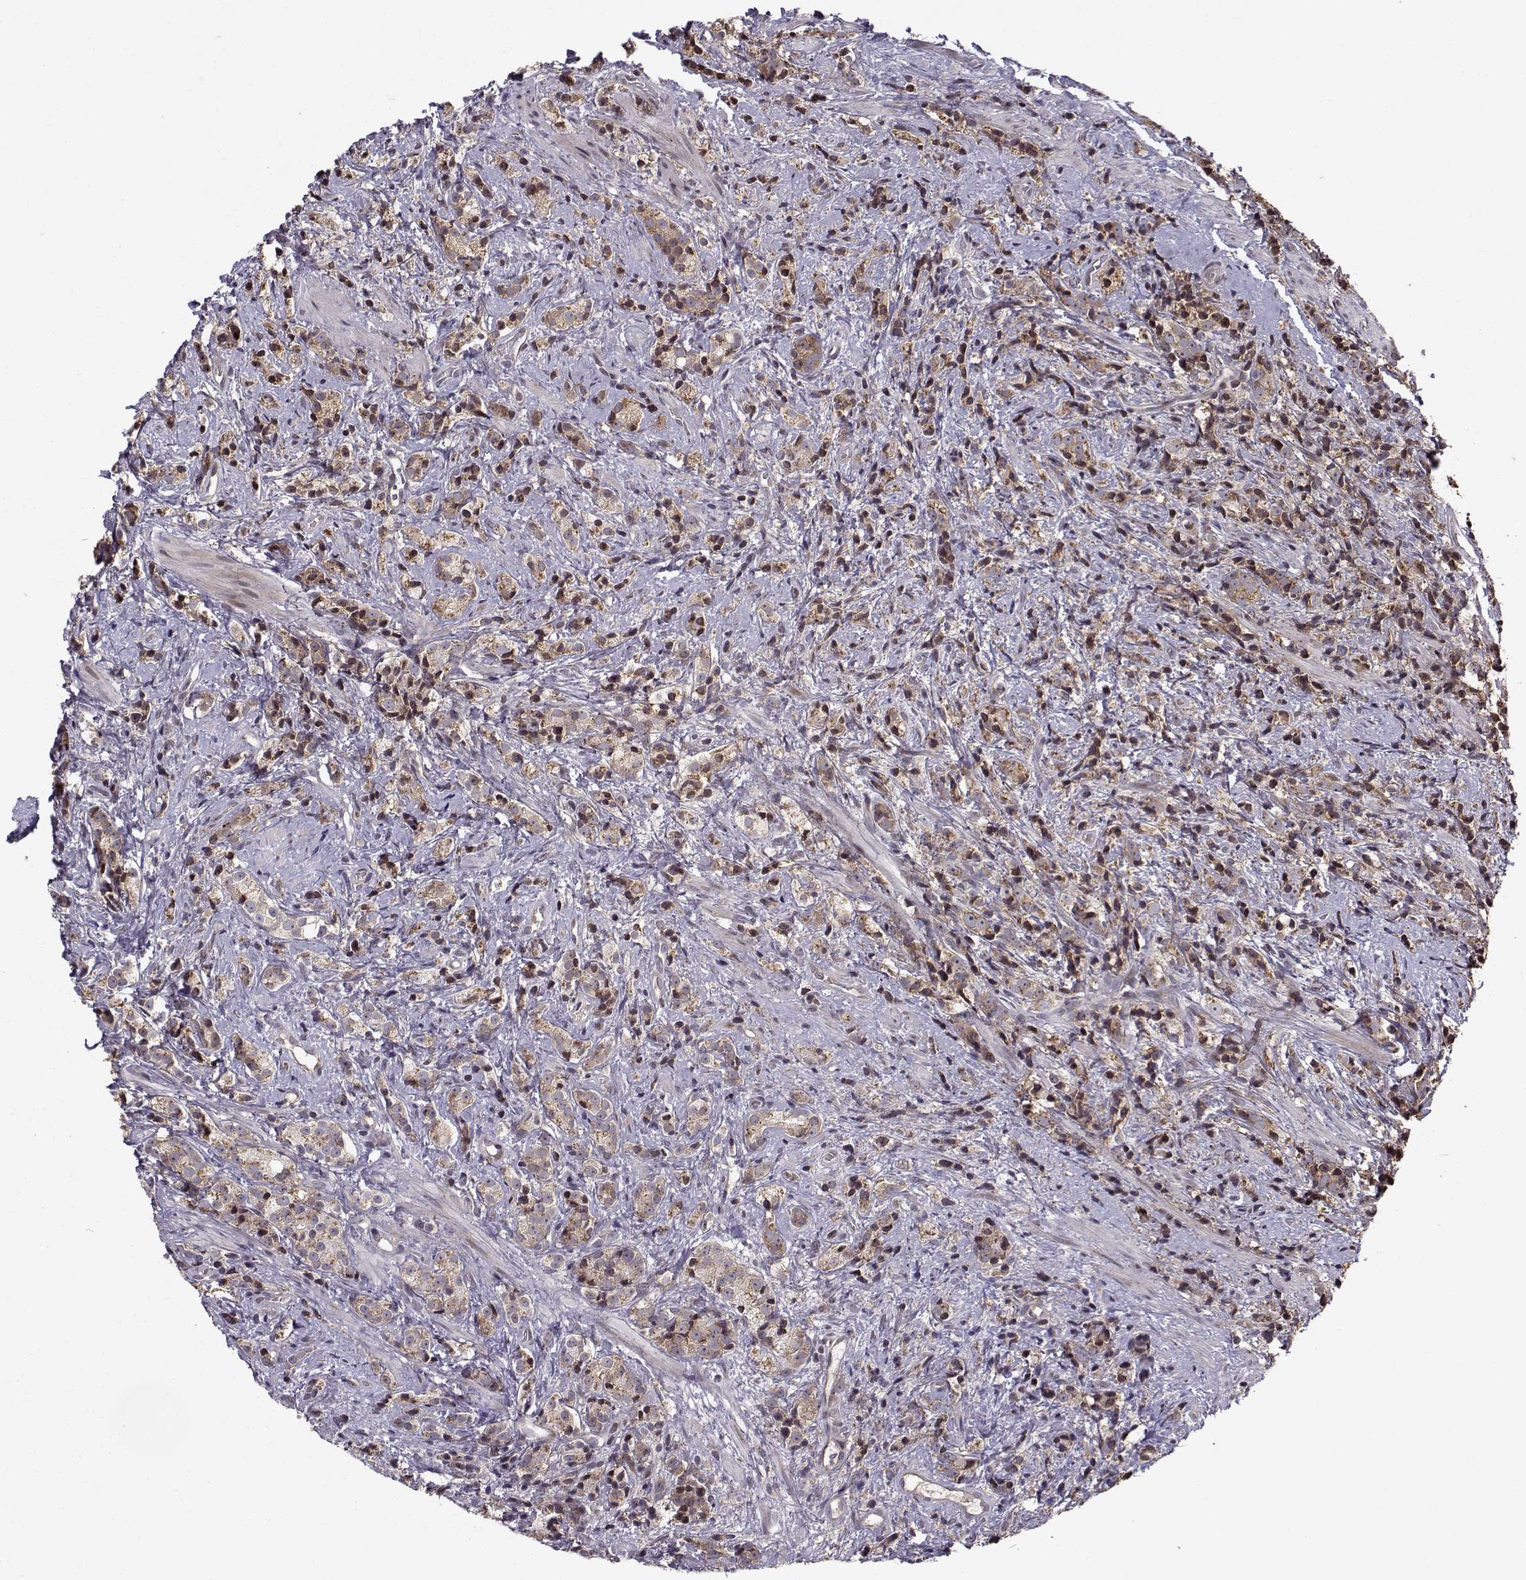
{"staining": {"intensity": "moderate", "quantity": ">75%", "location": "cytoplasmic/membranous"}, "tissue": "prostate cancer", "cell_type": "Tumor cells", "image_type": "cancer", "snomed": [{"axis": "morphology", "description": "Adenocarcinoma, High grade"}, {"axis": "topography", "description": "Prostate"}], "caption": "Prostate high-grade adenocarcinoma was stained to show a protein in brown. There is medium levels of moderate cytoplasmic/membranous staining in about >75% of tumor cells. The staining is performed using DAB (3,3'-diaminobenzidine) brown chromogen to label protein expression. The nuclei are counter-stained blue using hematoxylin.", "gene": "RPL31", "patient": {"sex": "male", "age": 53}}